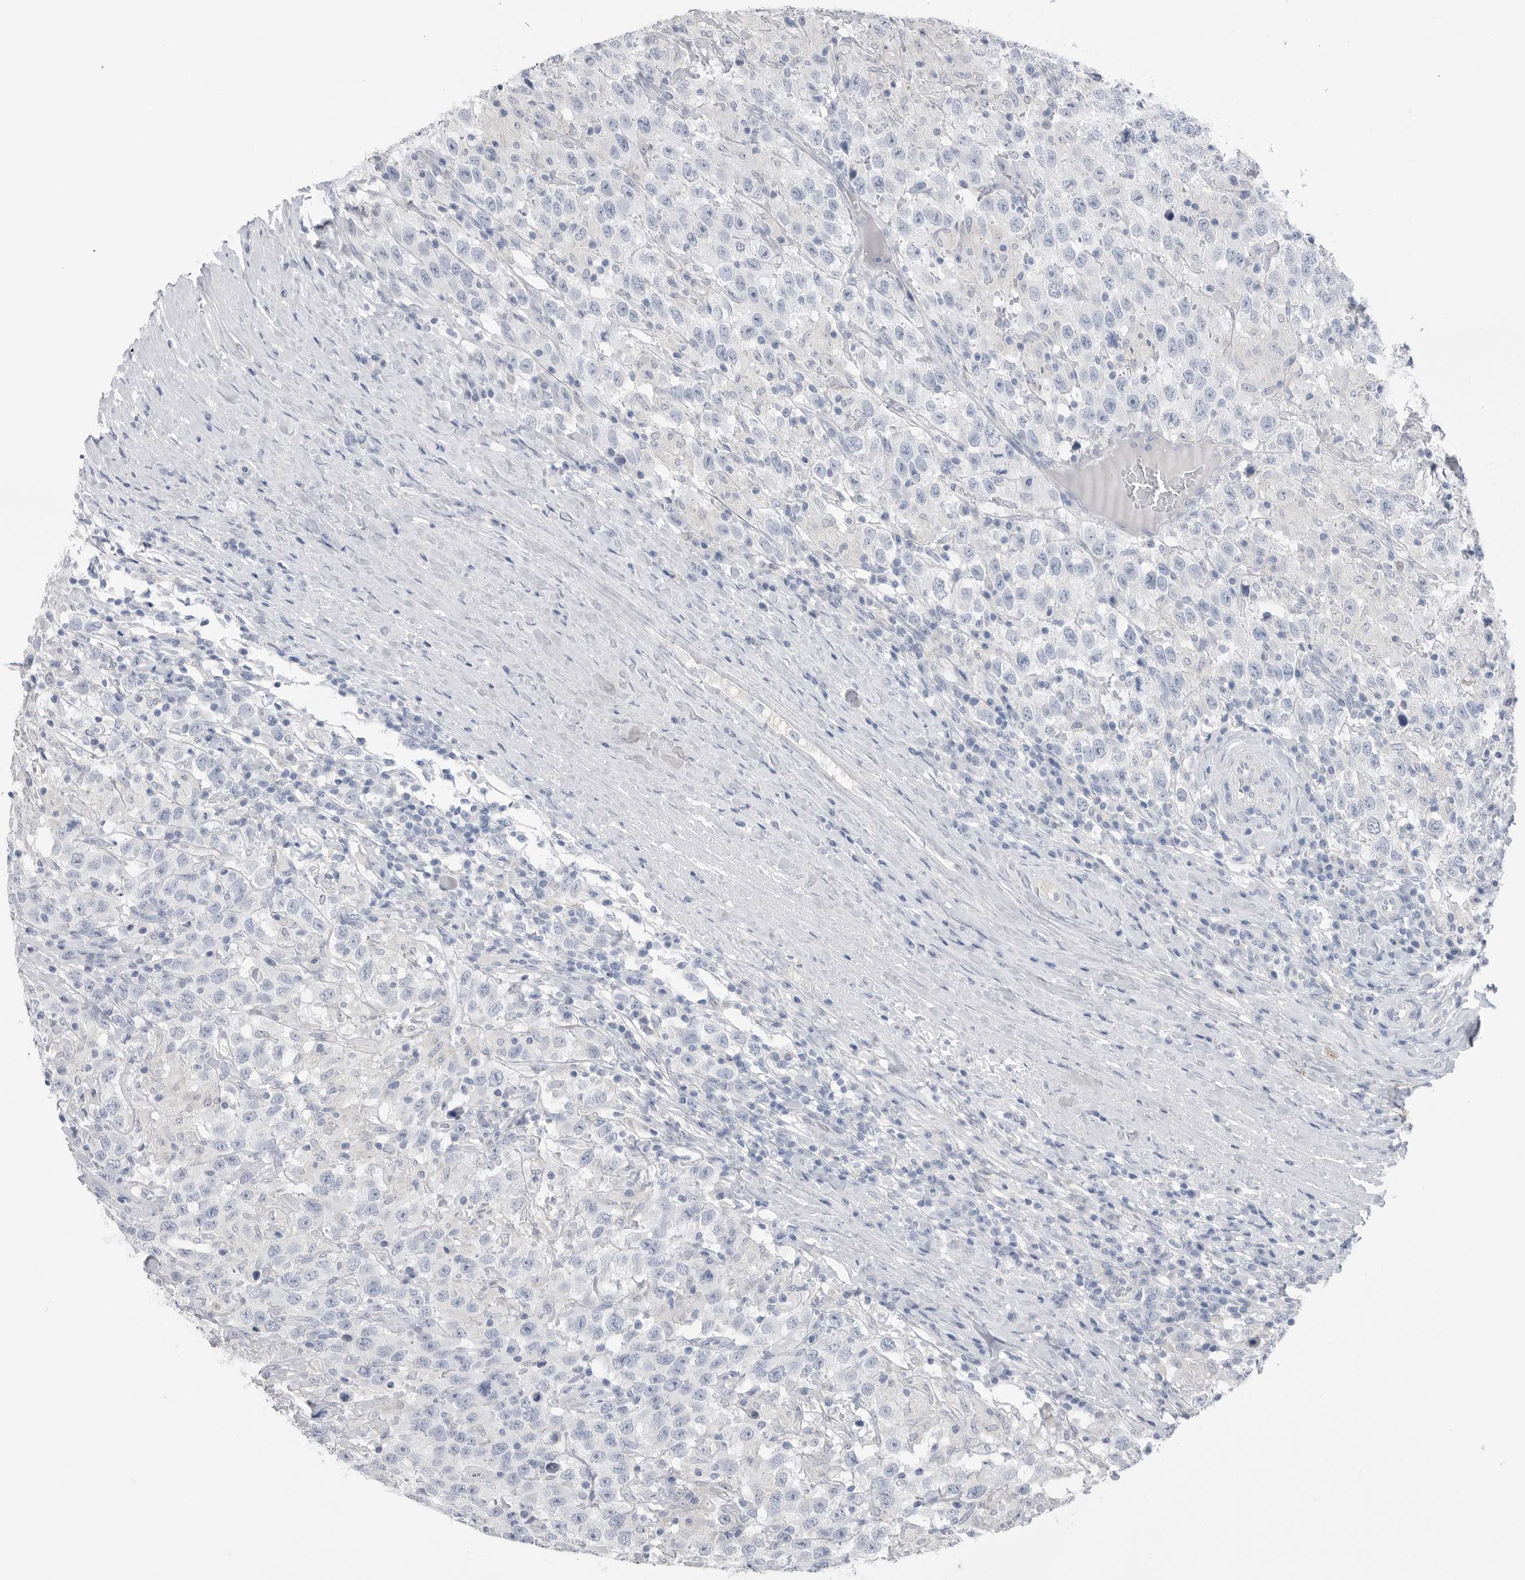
{"staining": {"intensity": "negative", "quantity": "none", "location": "none"}, "tissue": "testis cancer", "cell_type": "Tumor cells", "image_type": "cancer", "snomed": [{"axis": "morphology", "description": "Seminoma, NOS"}, {"axis": "topography", "description": "Testis"}], "caption": "An image of human testis seminoma is negative for staining in tumor cells.", "gene": "ABHD12", "patient": {"sex": "male", "age": 41}}